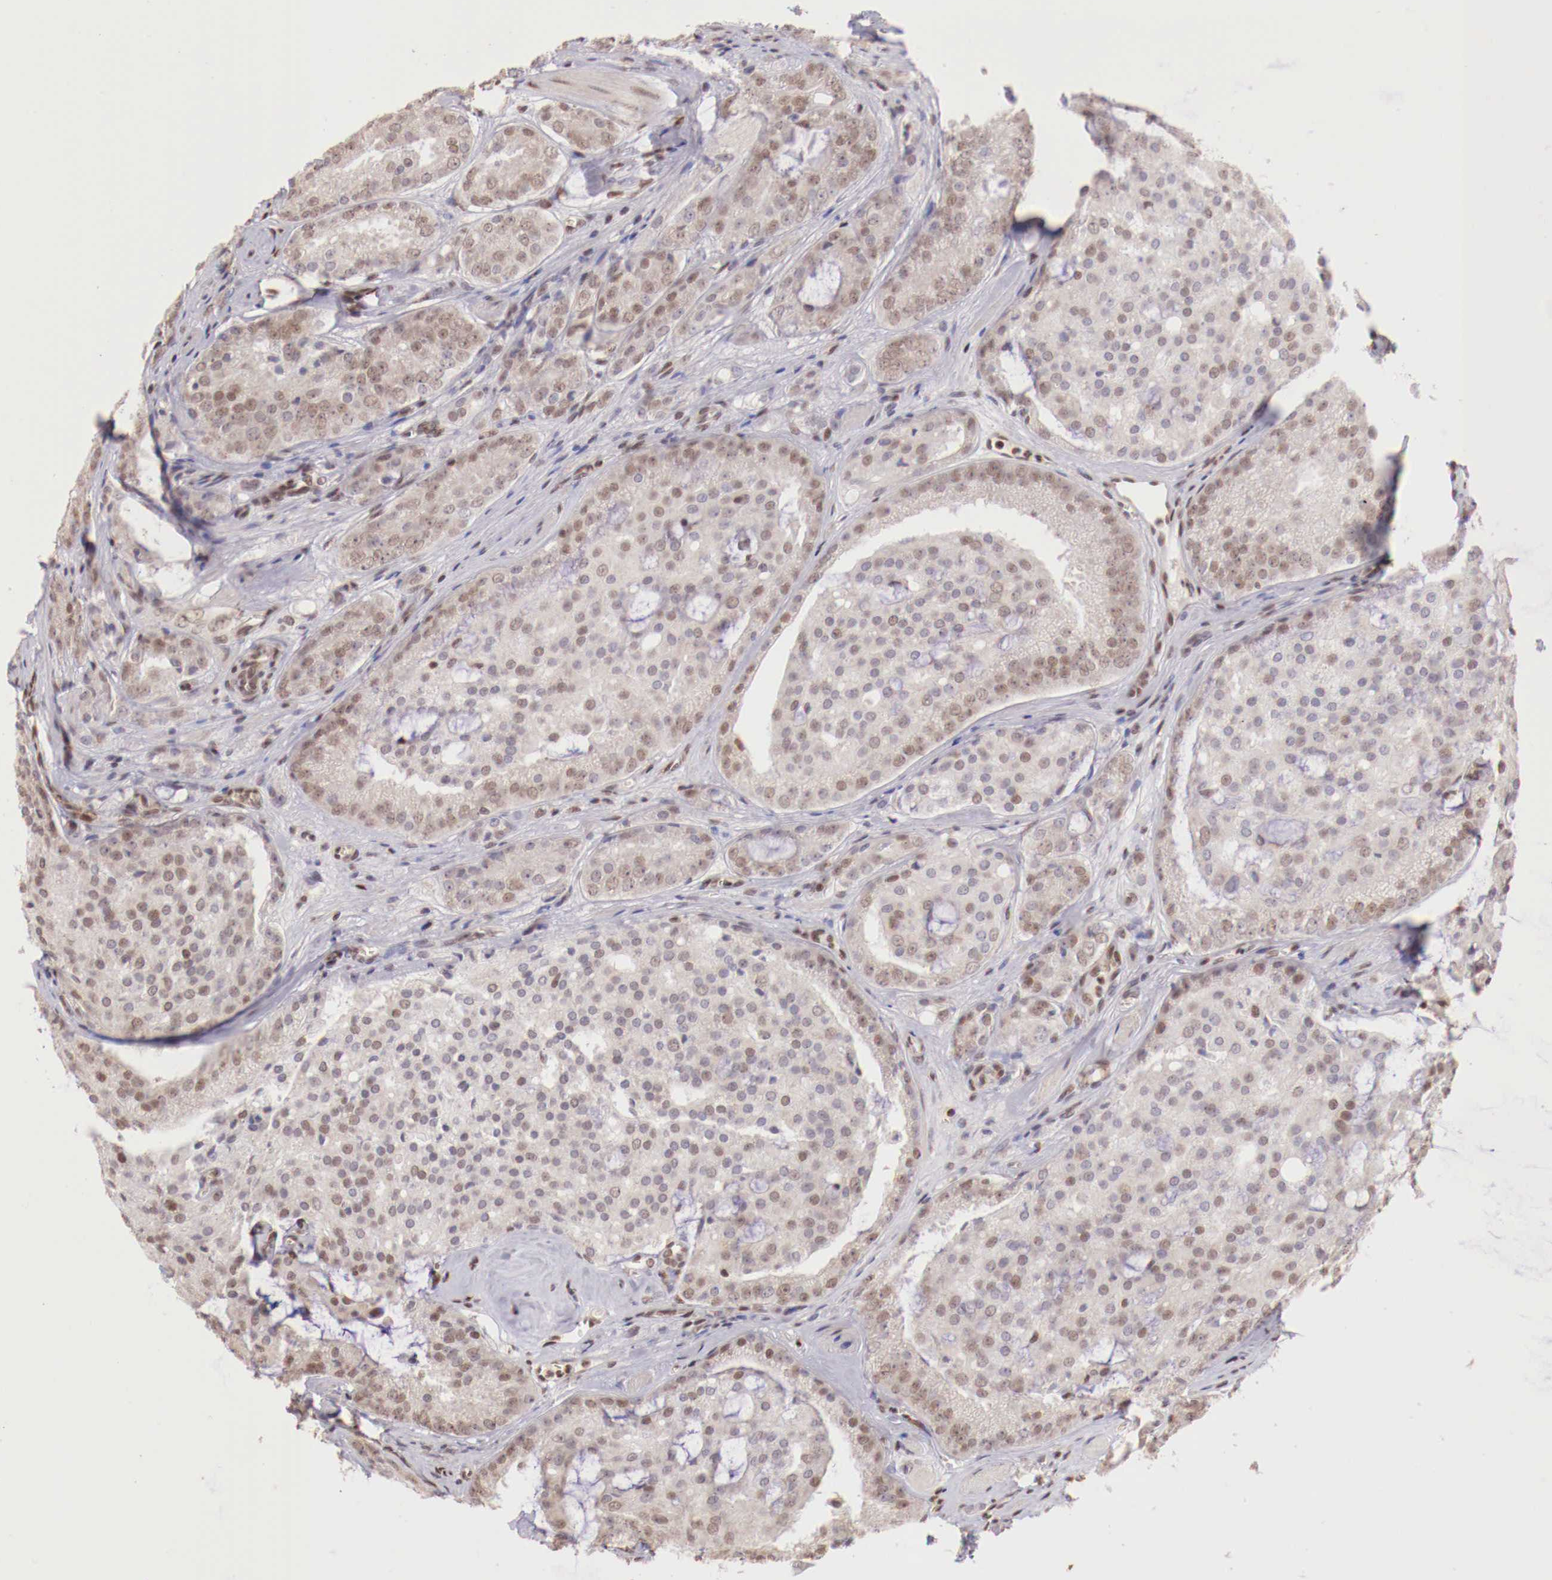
{"staining": {"intensity": "weak", "quantity": "<25%", "location": "nuclear"}, "tissue": "prostate cancer", "cell_type": "Tumor cells", "image_type": "cancer", "snomed": [{"axis": "morphology", "description": "Adenocarcinoma, Medium grade"}, {"axis": "topography", "description": "Prostate"}], "caption": "IHC of prostate adenocarcinoma (medium-grade) shows no expression in tumor cells. Nuclei are stained in blue.", "gene": "SP1", "patient": {"sex": "male", "age": 60}}